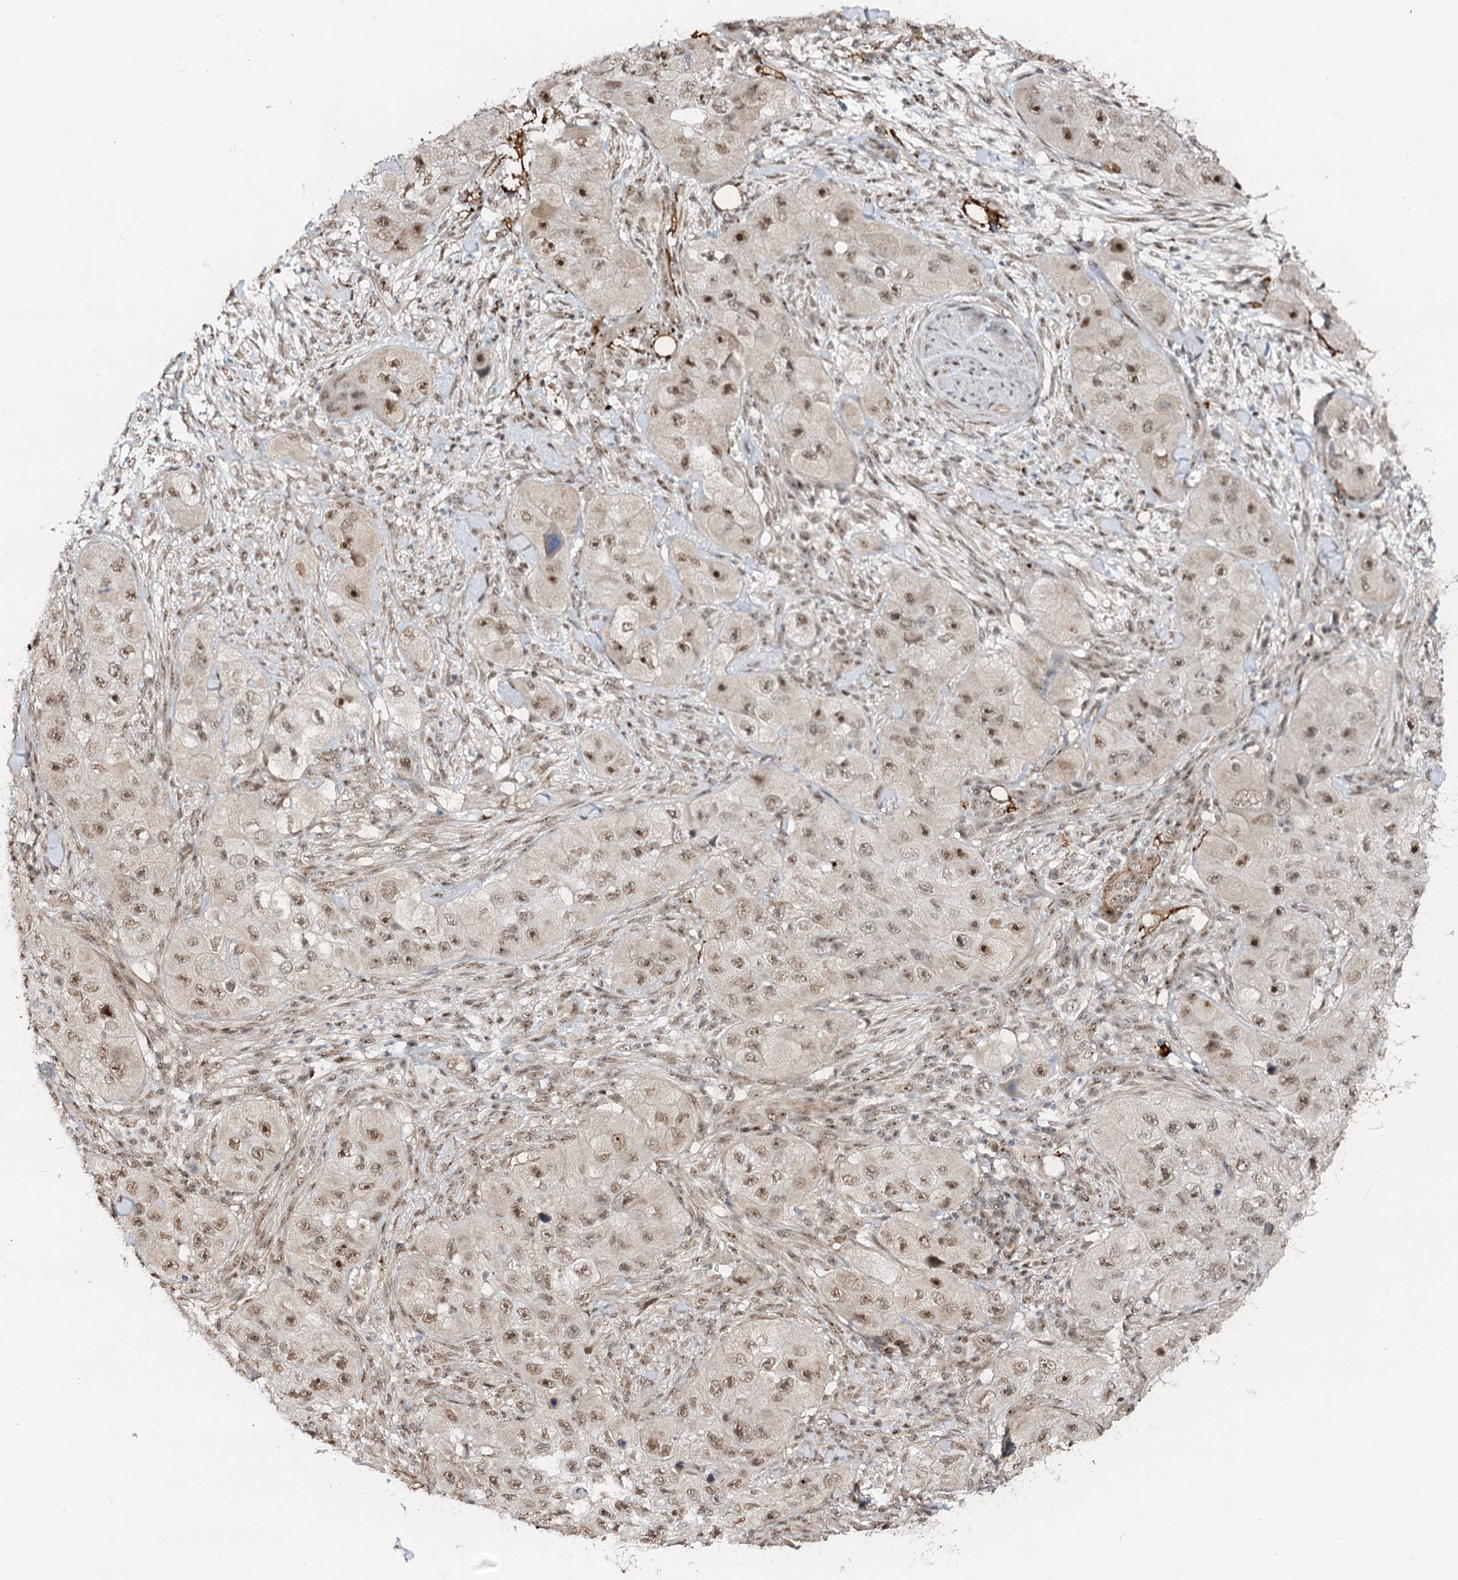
{"staining": {"intensity": "moderate", "quantity": ">75%", "location": "nuclear"}, "tissue": "skin cancer", "cell_type": "Tumor cells", "image_type": "cancer", "snomed": [{"axis": "morphology", "description": "Squamous cell carcinoma, NOS"}, {"axis": "topography", "description": "Skin"}, {"axis": "topography", "description": "Subcutis"}], "caption": "Immunohistochemistry (DAB (3,3'-diaminobenzidine)) staining of skin cancer (squamous cell carcinoma) reveals moderate nuclear protein staining in approximately >75% of tumor cells. The staining was performed using DAB (3,3'-diaminobenzidine) to visualize the protein expression in brown, while the nuclei were stained in blue with hematoxylin (Magnification: 20x).", "gene": "GNL3L", "patient": {"sex": "male", "age": 73}}